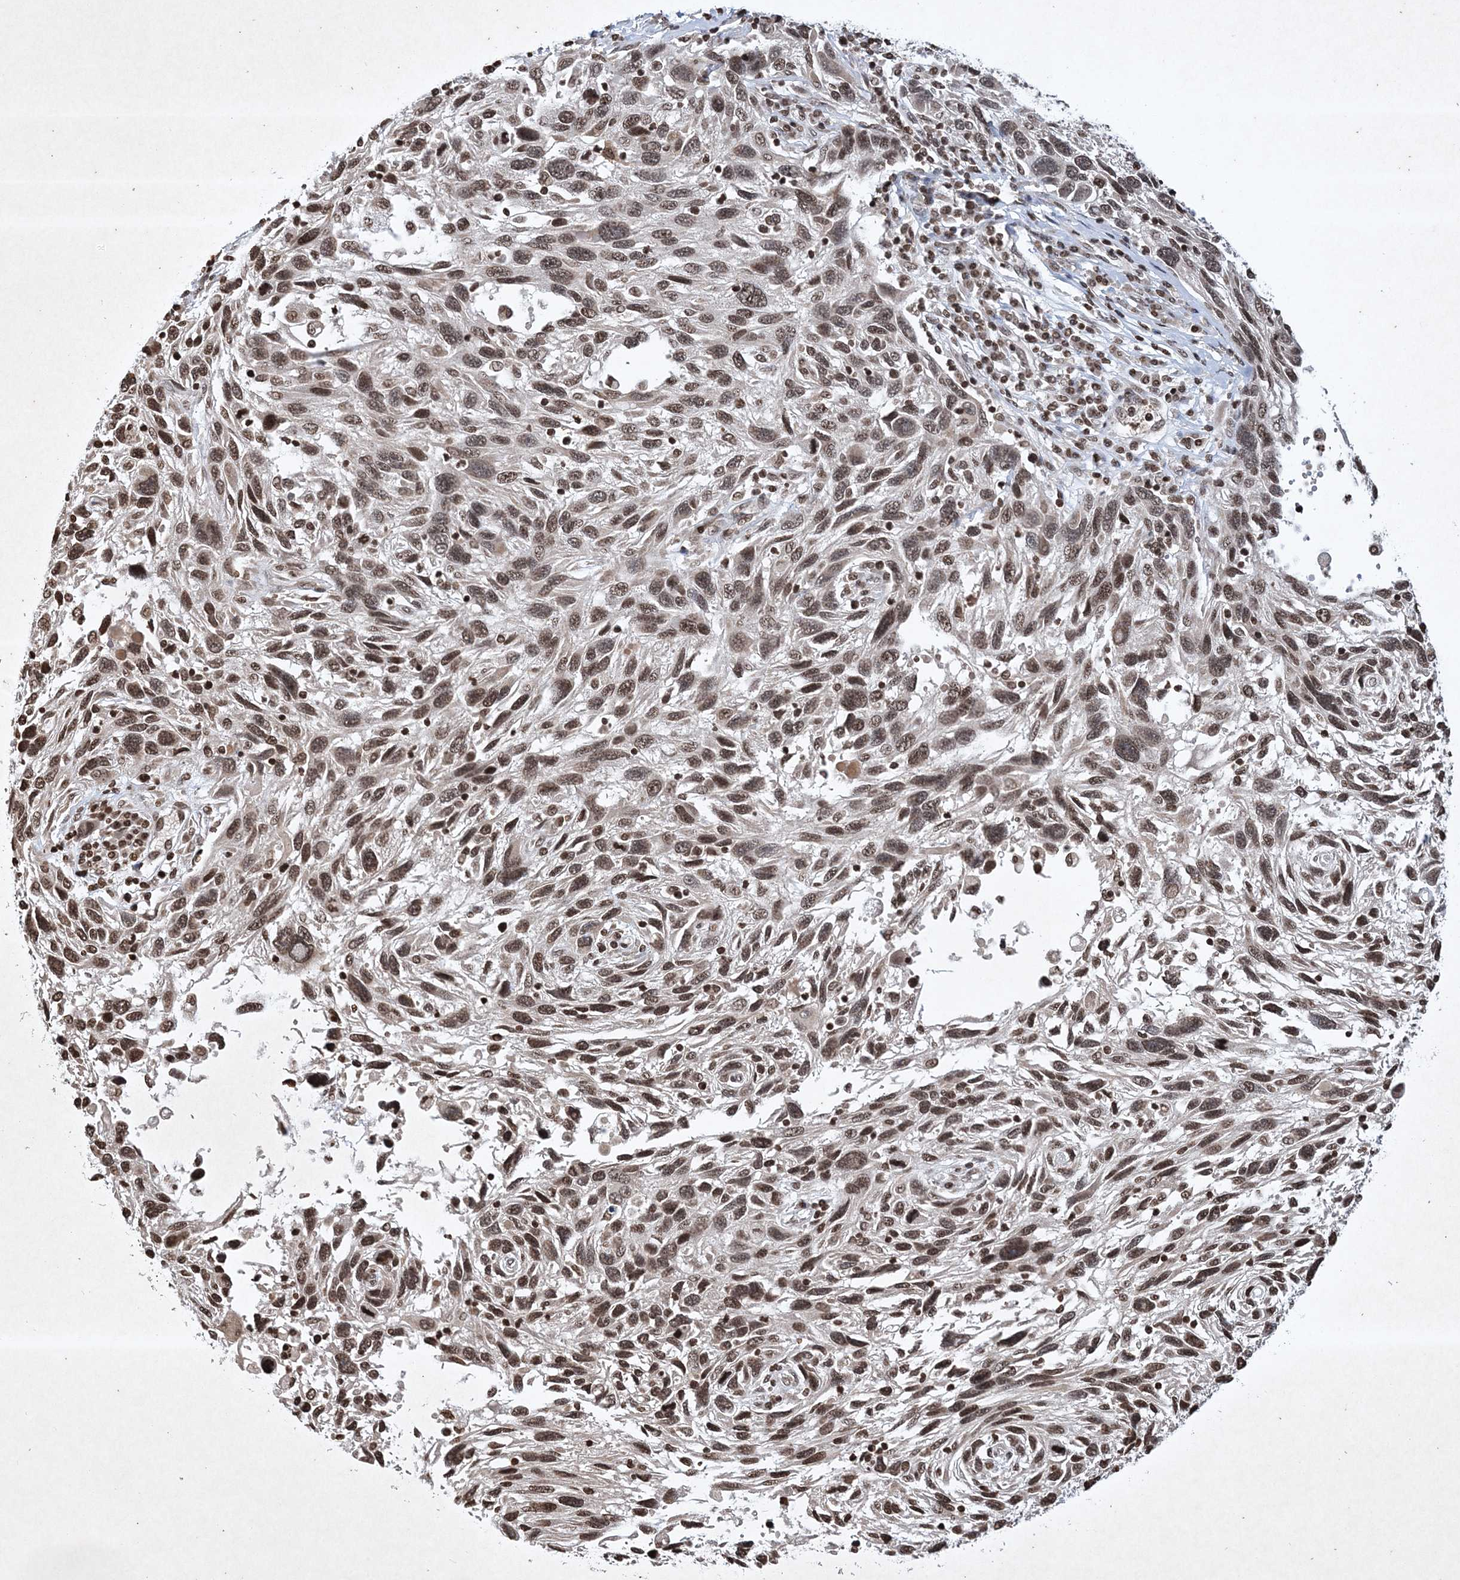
{"staining": {"intensity": "moderate", "quantity": ">75%", "location": "nuclear"}, "tissue": "melanoma", "cell_type": "Tumor cells", "image_type": "cancer", "snomed": [{"axis": "morphology", "description": "Malignant melanoma, NOS"}, {"axis": "topography", "description": "Skin"}], "caption": "Malignant melanoma stained with immunohistochemistry reveals moderate nuclear expression in about >75% of tumor cells.", "gene": "NEDD9", "patient": {"sex": "male", "age": 53}}